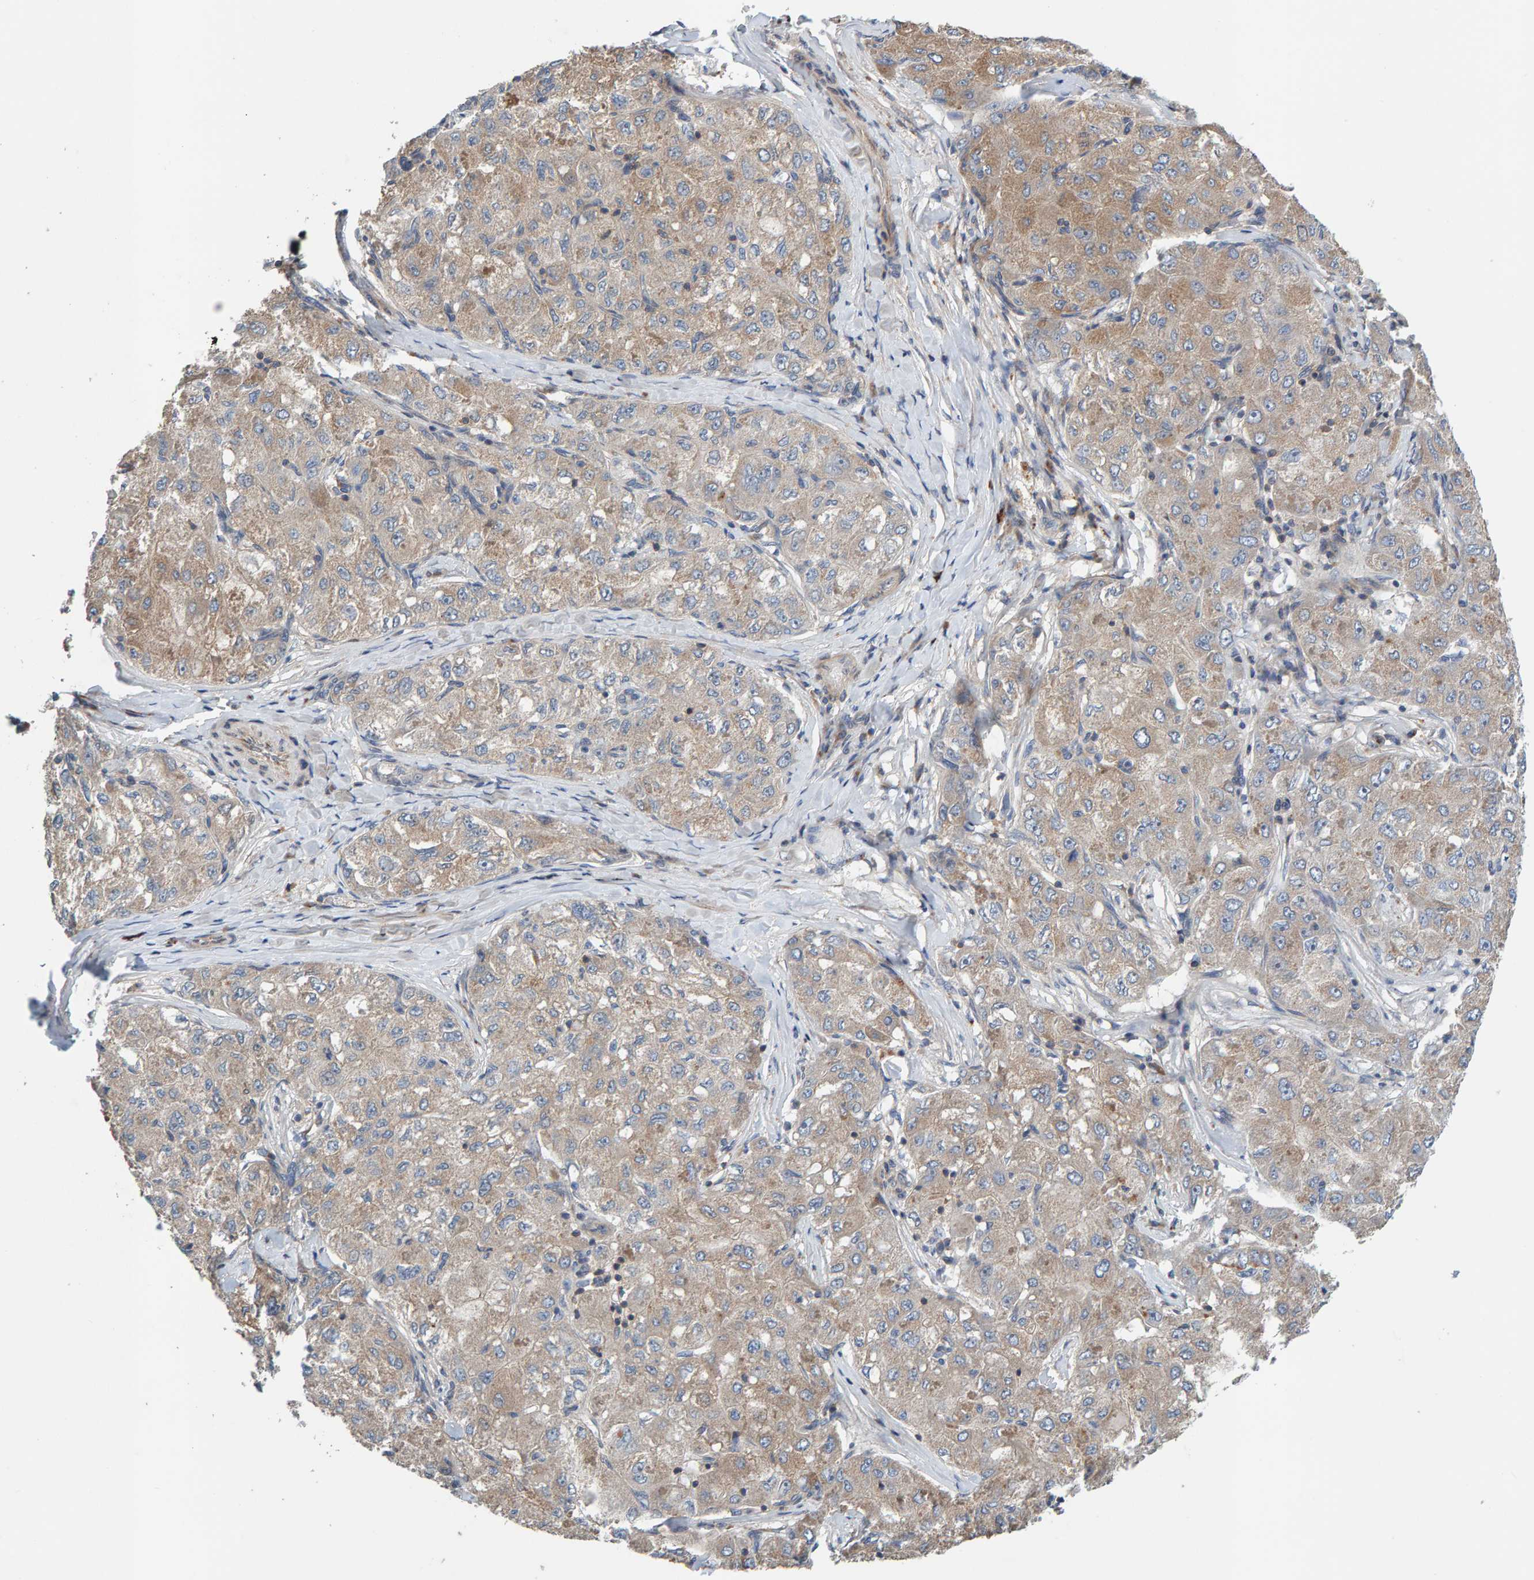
{"staining": {"intensity": "weak", "quantity": ">75%", "location": "cytoplasmic/membranous"}, "tissue": "liver cancer", "cell_type": "Tumor cells", "image_type": "cancer", "snomed": [{"axis": "morphology", "description": "Carcinoma, Hepatocellular, NOS"}, {"axis": "topography", "description": "Liver"}], "caption": "Protein expression analysis of human liver cancer (hepatocellular carcinoma) reveals weak cytoplasmic/membranous positivity in approximately >75% of tumor cells.", "gene": "CCM2", "patient": {"sex": "male", "age": 80}}